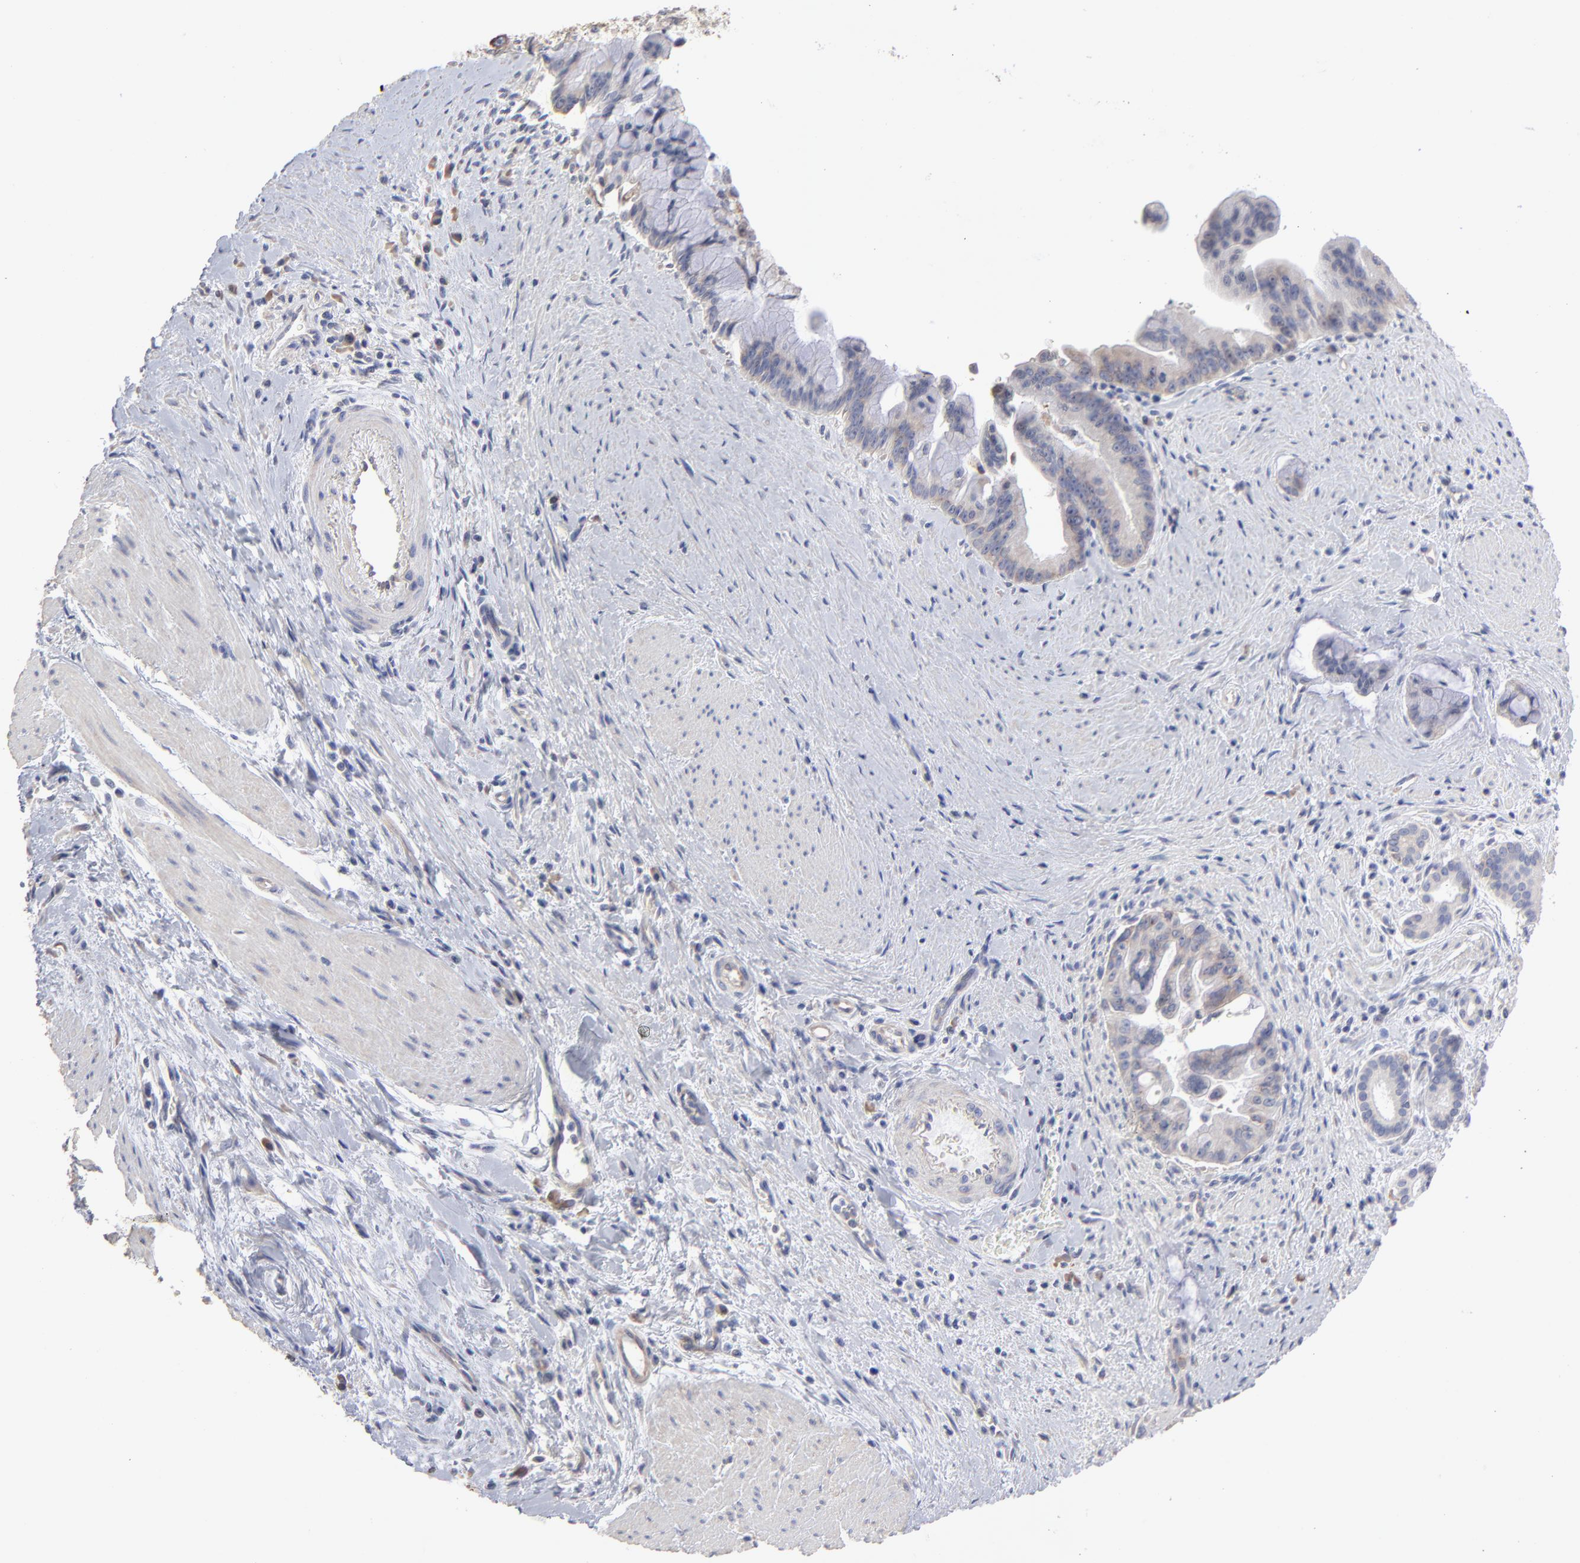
{"staining": {"intensity": "weak", "quantity": "25%-75%", "location": "cytoplasmic/membranous"}, "tissue": "pancreatic cancer", "cell_type": "Tumor cells", "image_type": "cancer", "snomed": [{"axis": "morphology", "description": "Adenocarcinoma, NOS"}, {"axis": "topography", "description": "Pancreas"}], "caption": "An immunohistochemistry (IHC) micrograph of tumor tissue is shown. Protein staining in brown highlights weak cytoplasmic/membranous positivity in pancreatic adenocarcinoma within tumor cells. The staining was performed using DAB (3,3'-diaminobenzidine) to visualize the protein expression in brown, while the nuclei were stained in blue with hematoxylin (Magnification: 20x).", "gene": "RPL3", "patient": {"sex": "male", "age": 59}}